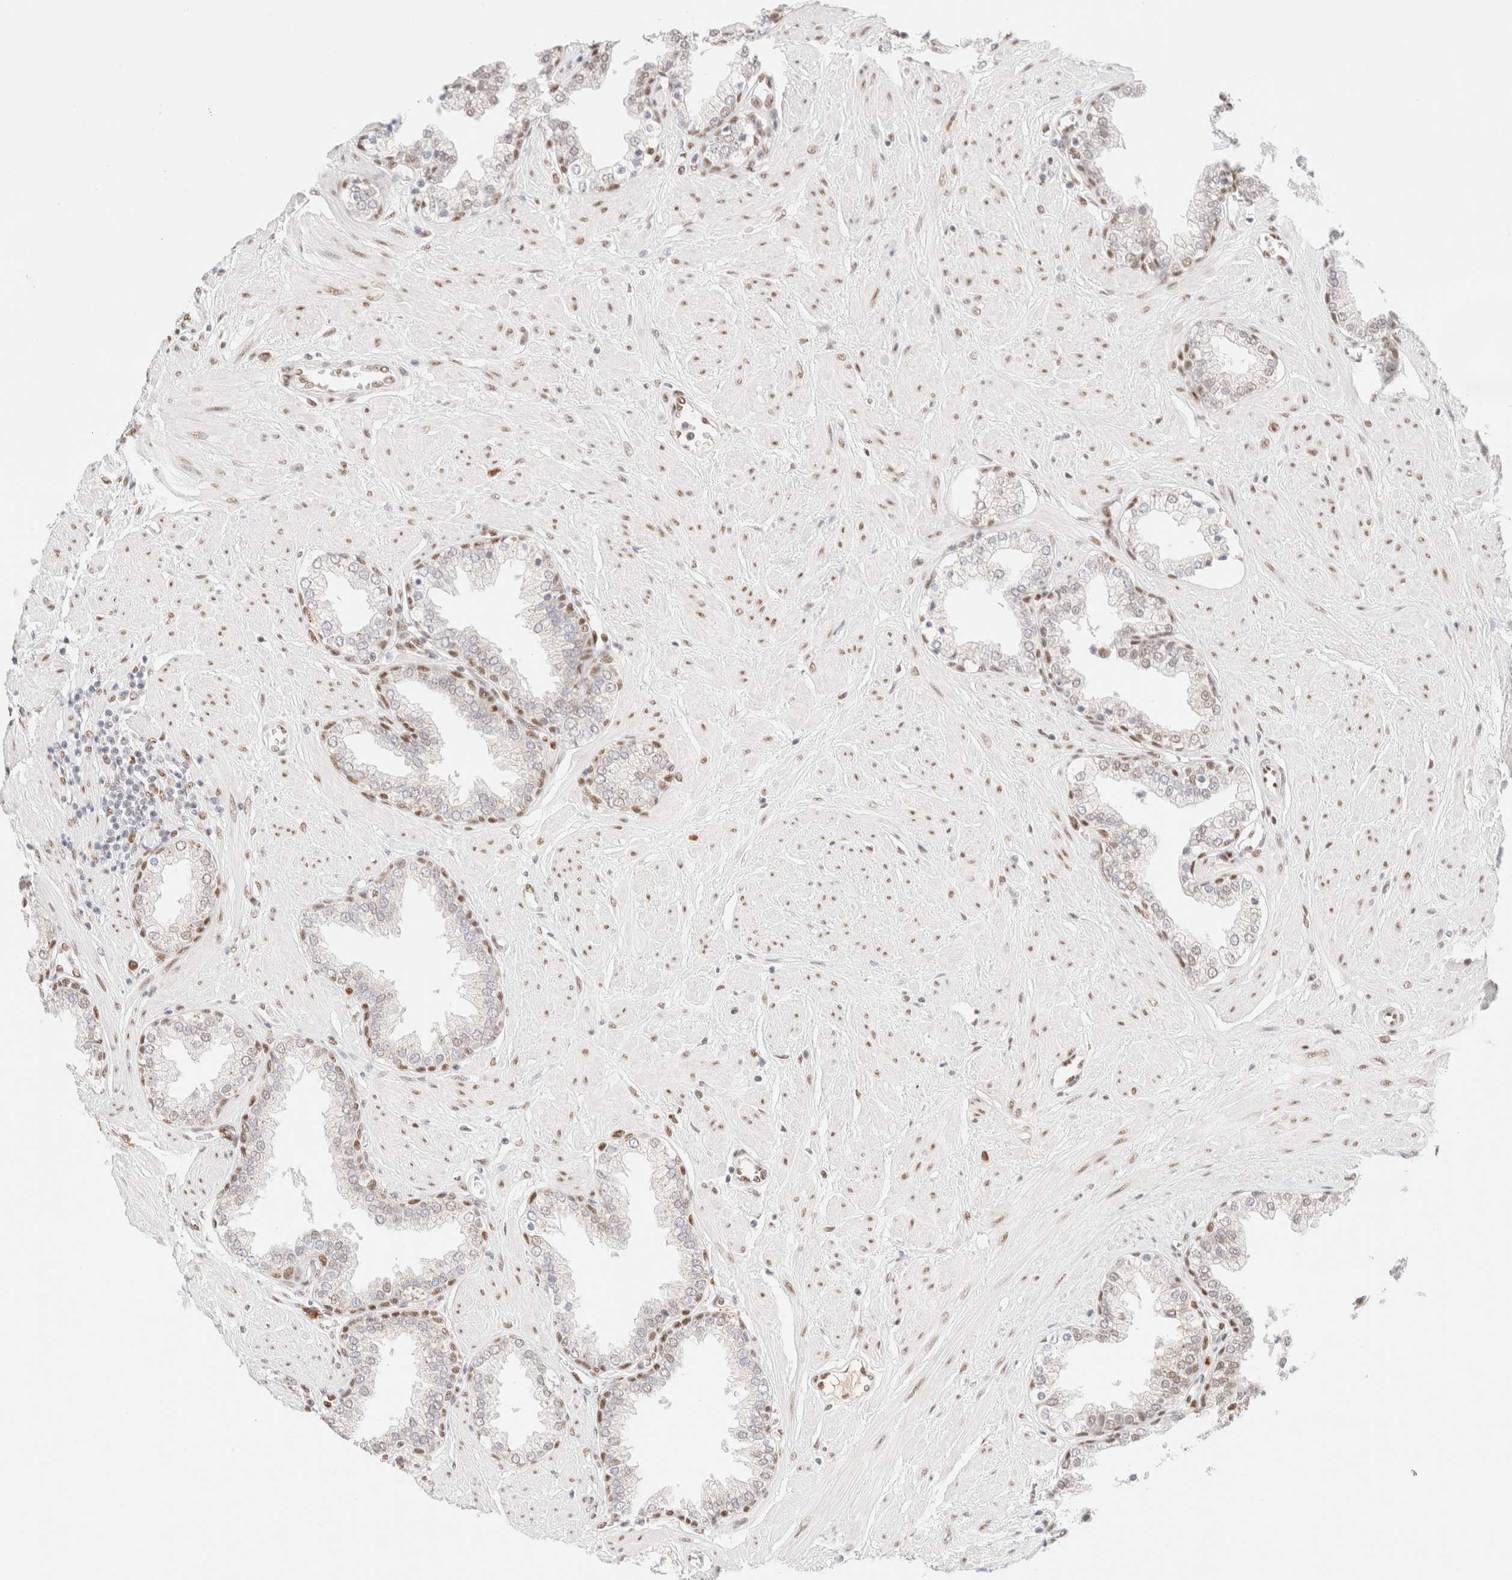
{"staining": {"intensity": "moderate", "quantity": ">75%", "location": "nuclear"}, "tissue": "prostate", "cell_type": "Glandular cells", "image_type": "normal", "snomed": [{"axis": "morphology", "description": "Normal tissue, NOS"}, {"axis": "topography", "description": "Prostate"}], "caption": "A brown stain labels moderate nuclear positivity of a protein in glandular cells of benign human prostate.", "gene": "CIC", "patient": {"sex": "male", "age": 51}}